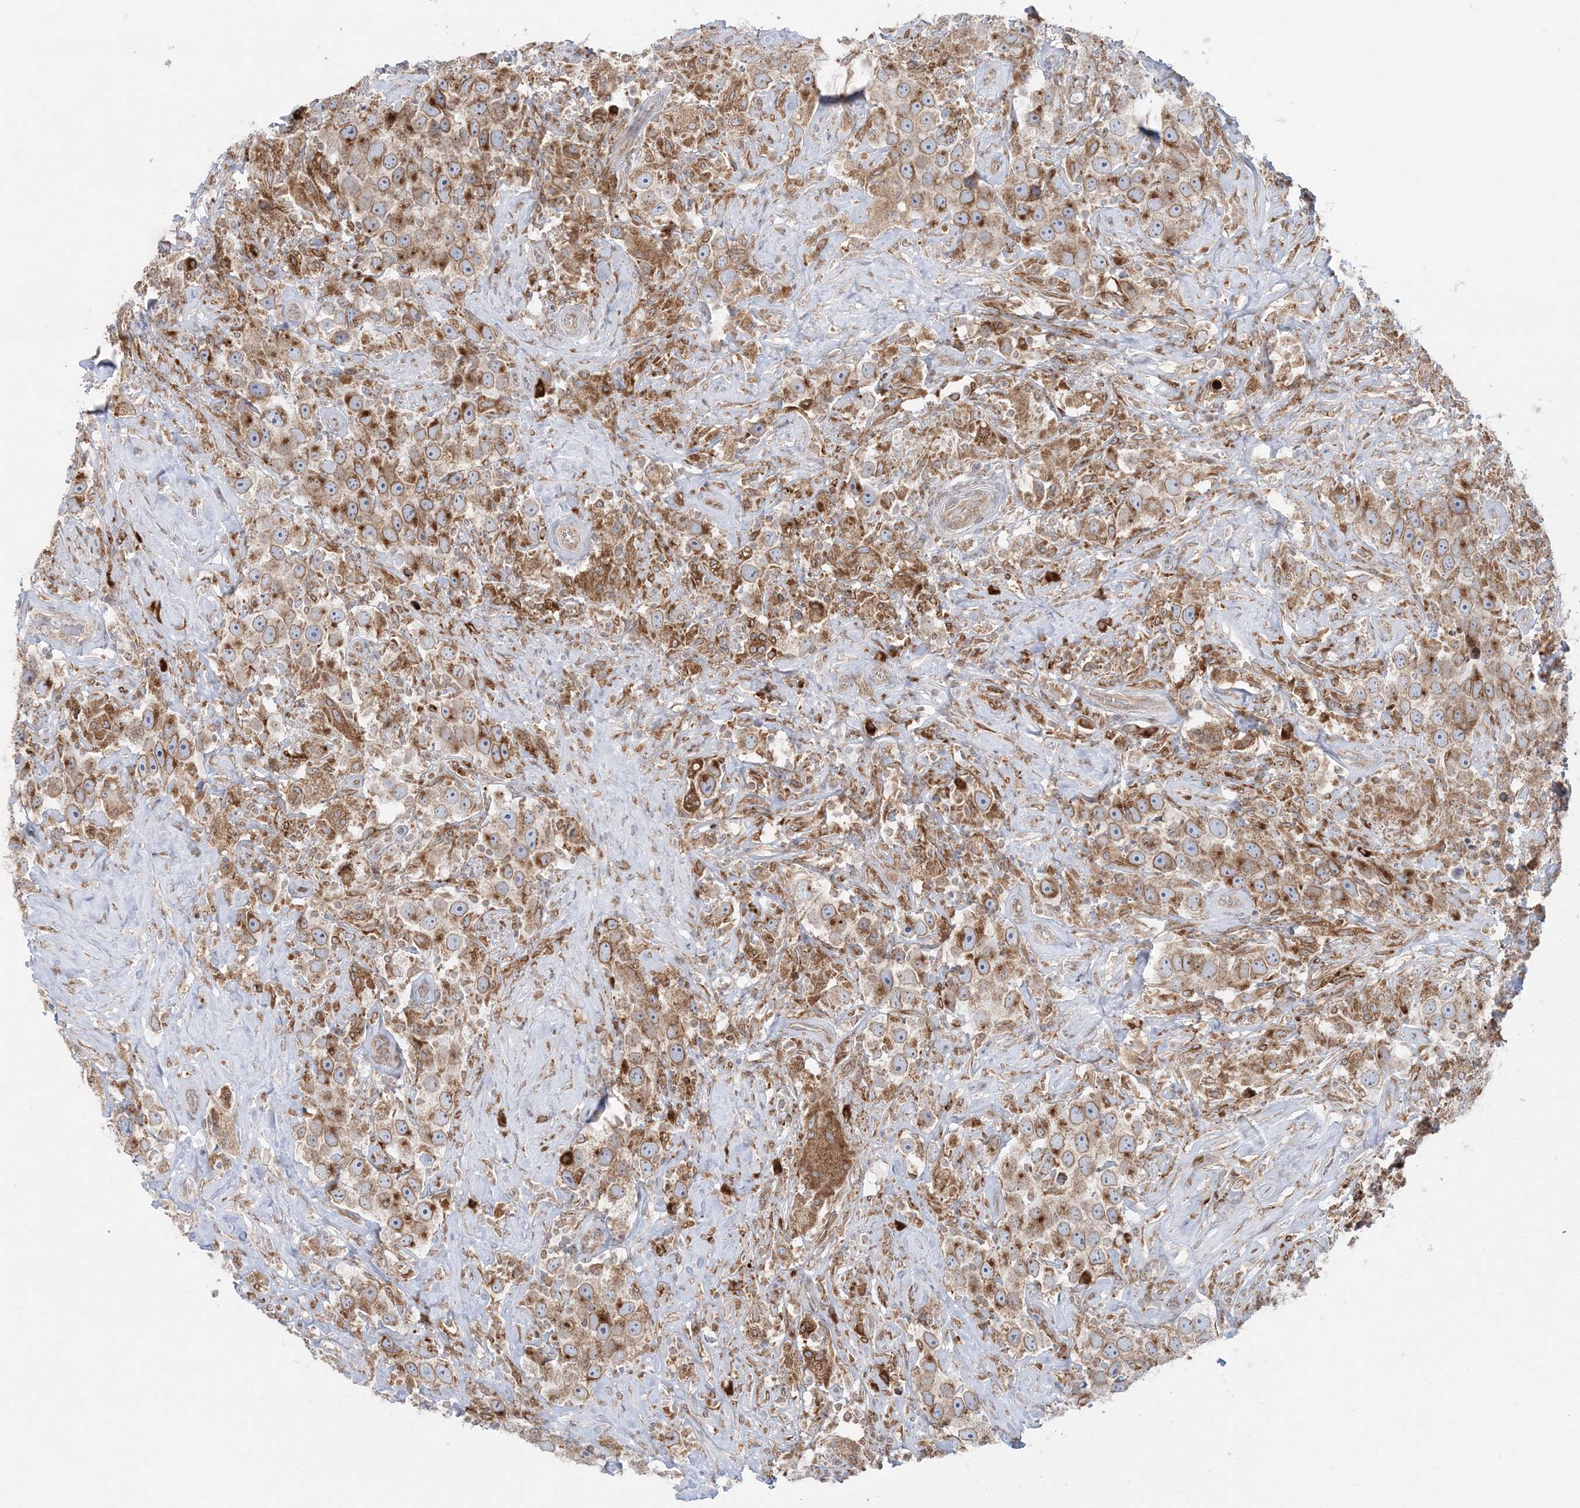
{"staining": {"intensity": "moderate", "quantity": ">75%", "location": "cytoplasmic/membranous"}, "tissue": "testis cancer", "cell_type": "Tumor cells", "image_type": "cancer", "snomed": [{"axis": "morphology", "description": "Seminoma, NOS"}, {"axis": "topography", "description": "Testis"}], "caption": "A histopathology image showing moderate cytoplasmic/membranous positivity in approximately >75% of tumor cells in testis cancer (seminoma), as visualized by brown immunohistochemical staining.", "gene": "TMED10", "patient": {"sex": "male", "age": 49}}